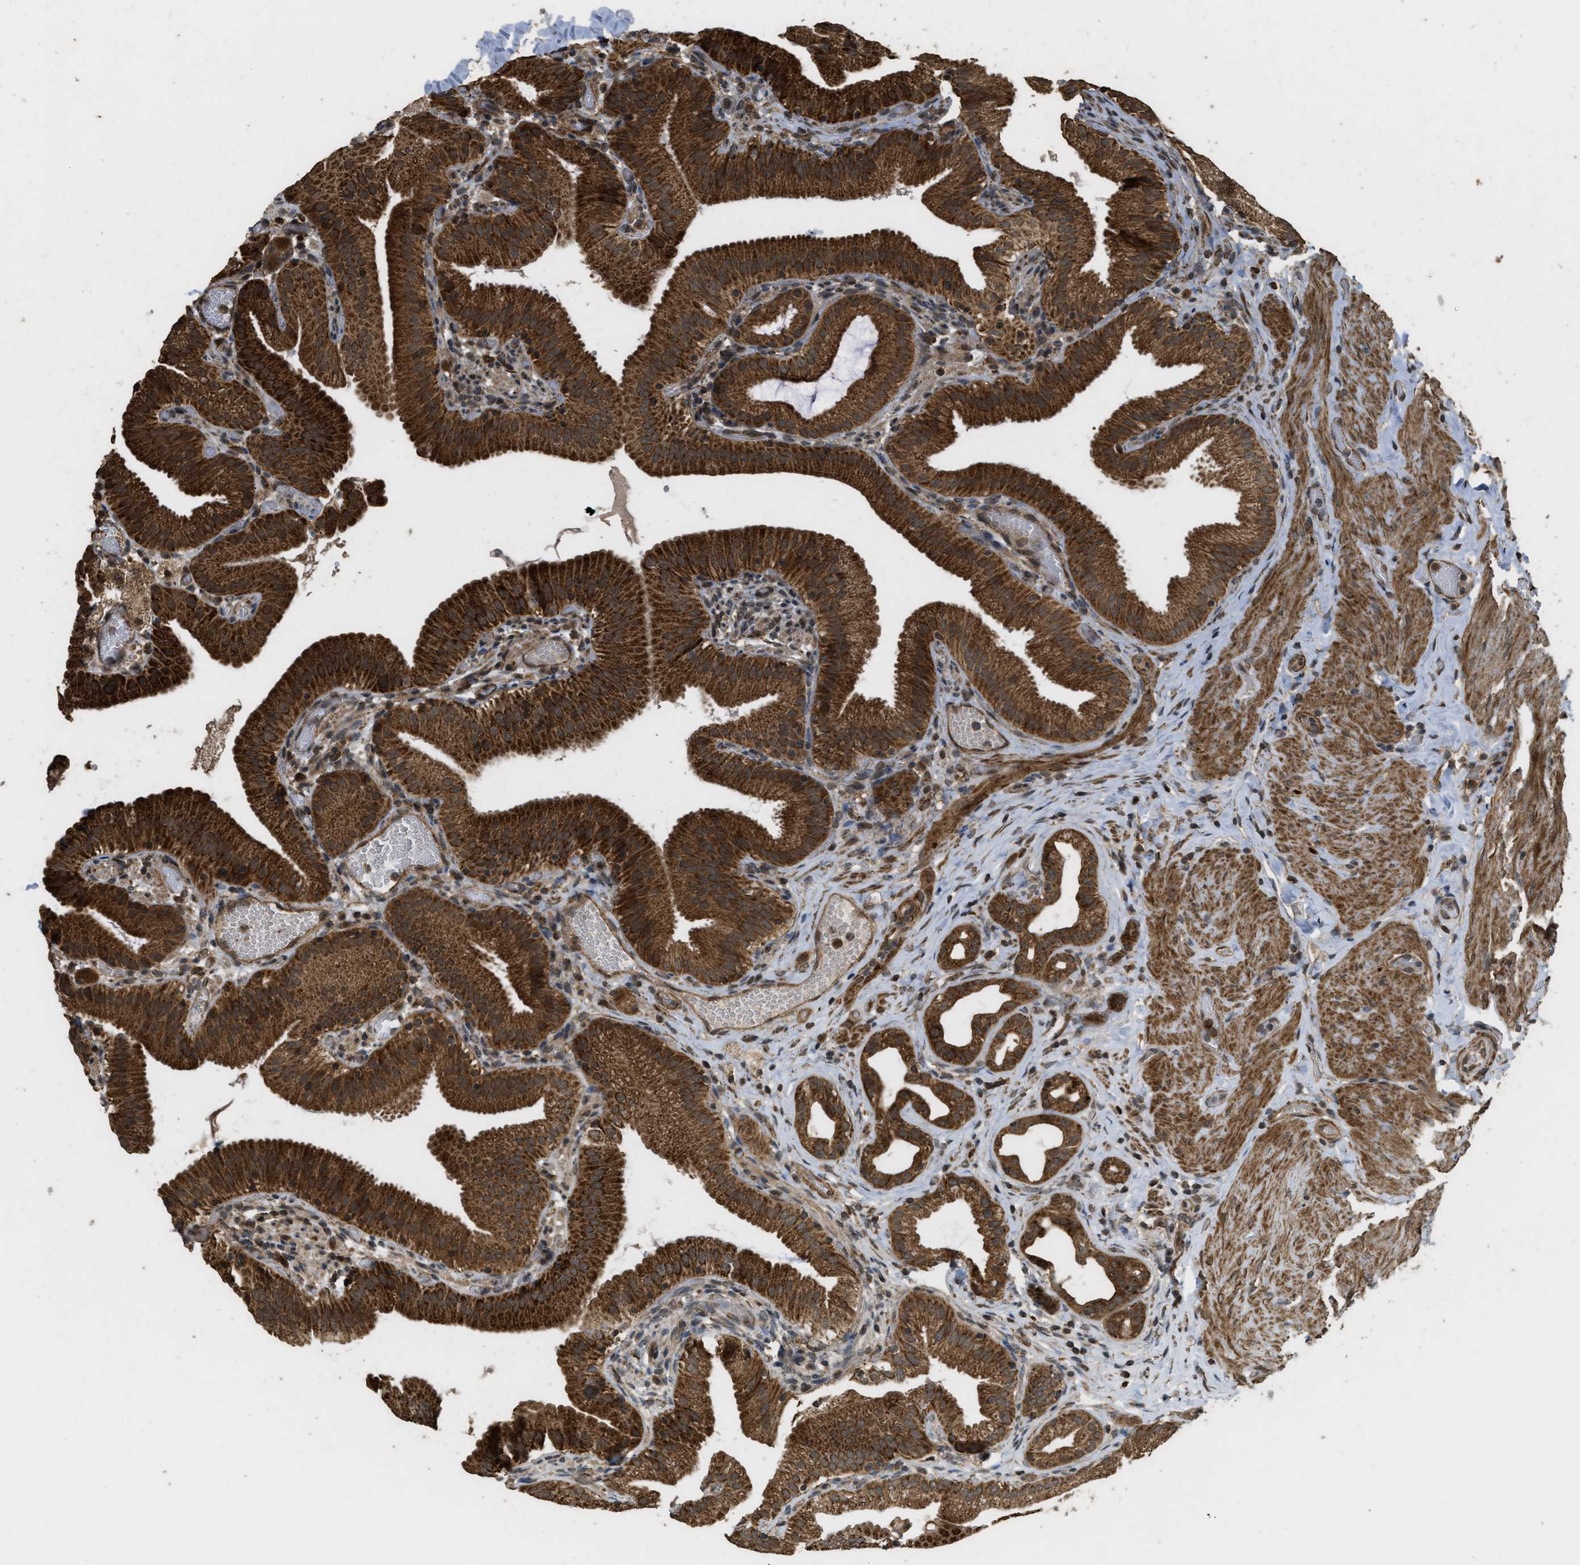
{"staining": {"intensity": "strong", "quantity": ">75%", "location": "cytoplasmic/membranous"}, "tissue": "gallbladder", "cell_type": "Glandular cells", "image_type": "normal", "snomed": [{"axis": "morphology", "description": "Normal tissue, NOS"}, {"axis": "topography", "description": "Gallbladder"}], "caption": "Human gallbladder stained with a protein marker demonstrates strong staining in glandular cells.", "gene": "CTPS1", "patient": {"sex": "male", "age": 54}}